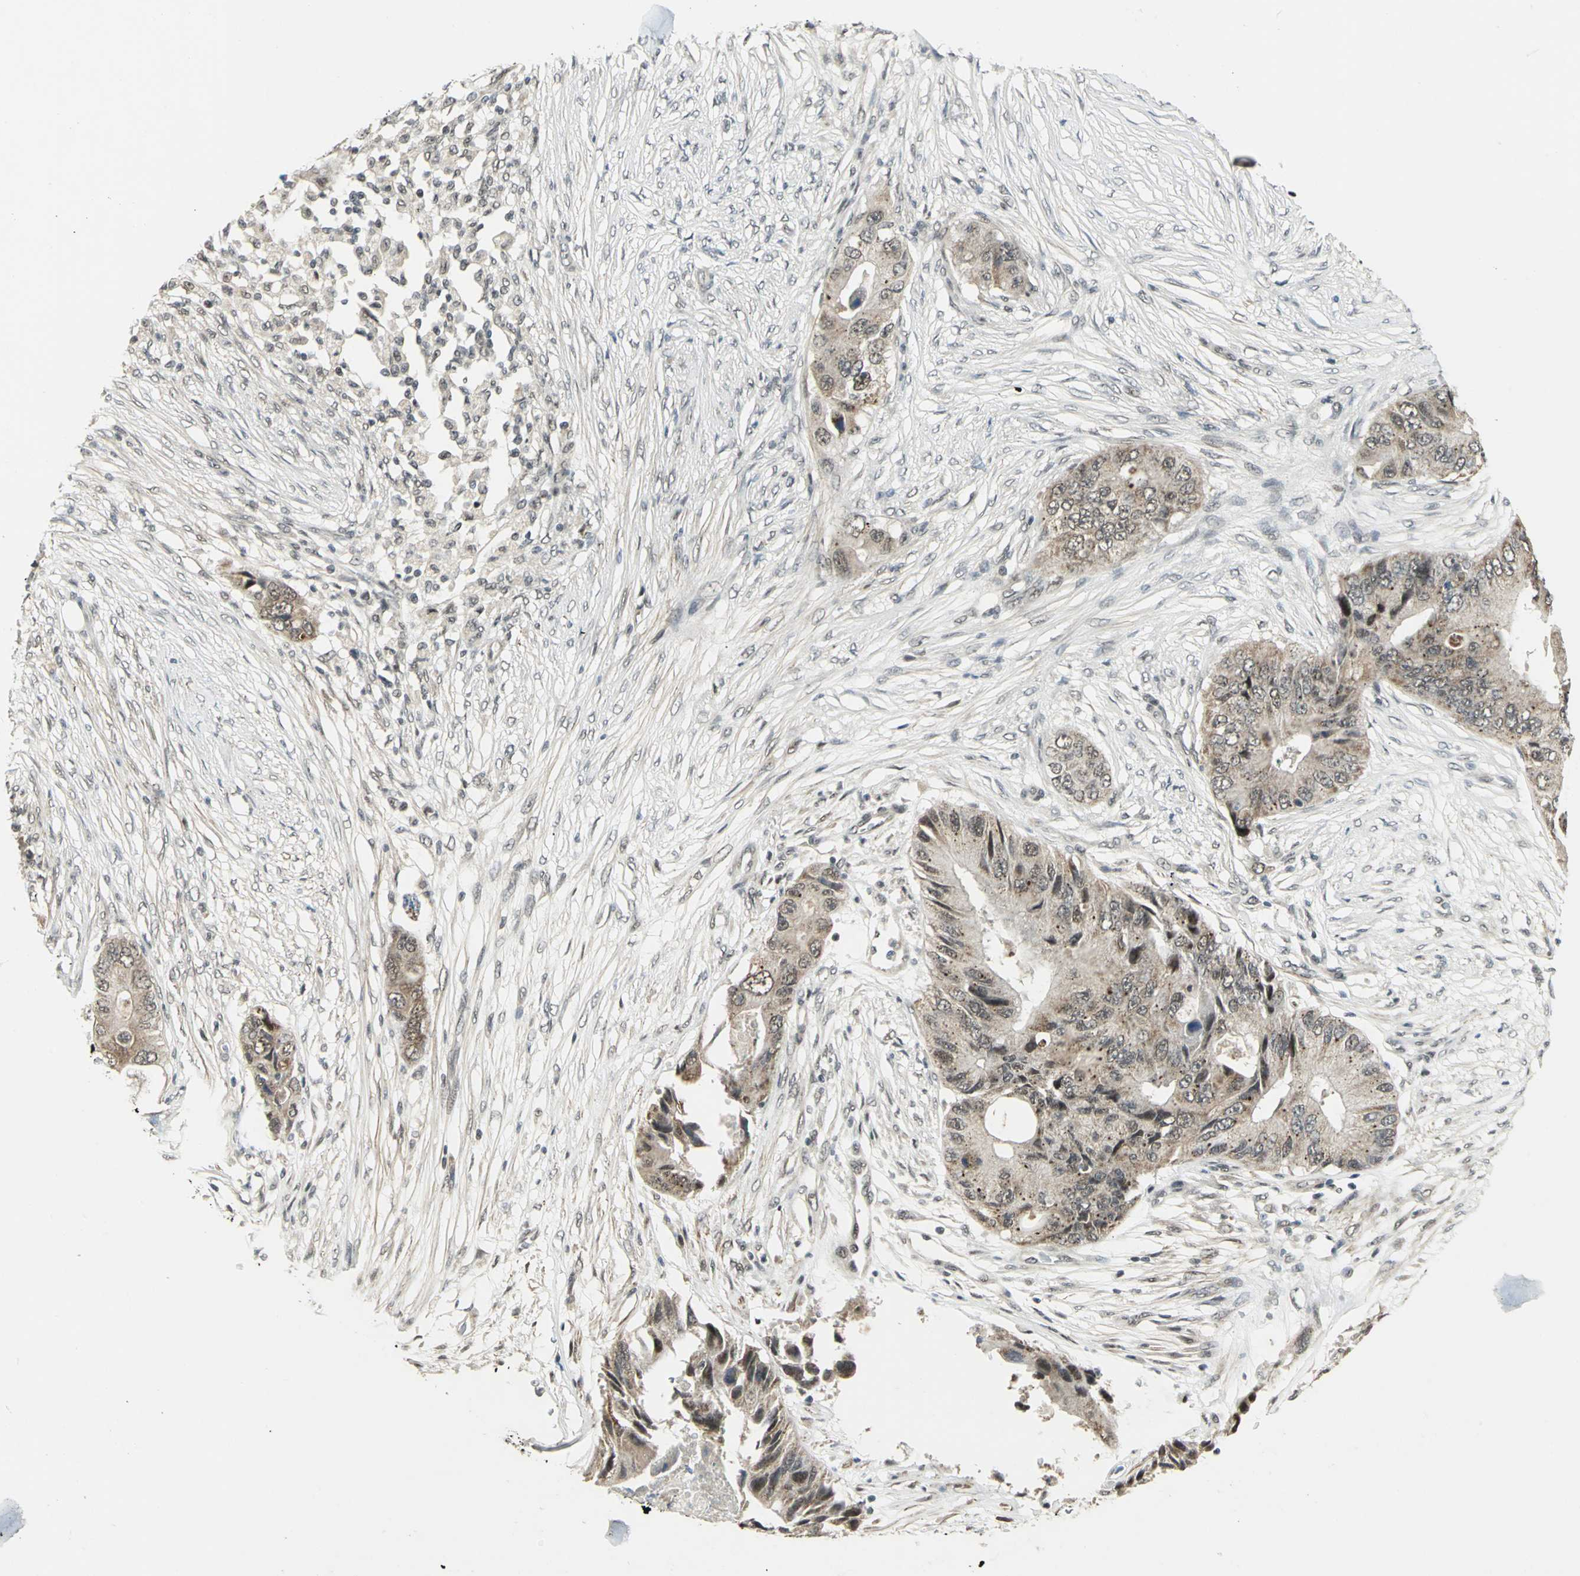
{"staining": {"intensity": "weak", "quantity": ">75%", "location": "cytoplasmic/membranous,nuclear"}, "tissue": "colorectal cancer", "cell_type": "Tumor cells", "image_type": "cancer", "snomed": [{"axis": "morphology", "description": "Adenocarcinoma, NOS"}, {"axis": "topography", "description": "Colon"}], "caption": "IHC of colorectal cancer (adenocarcinoma) shows low levels of weak cytoplasmic/membranous and nuclear expression in approximately >75% of tumor cells.", "gene": "MTA1", "patient": {"sex": "male", "age": 71}}